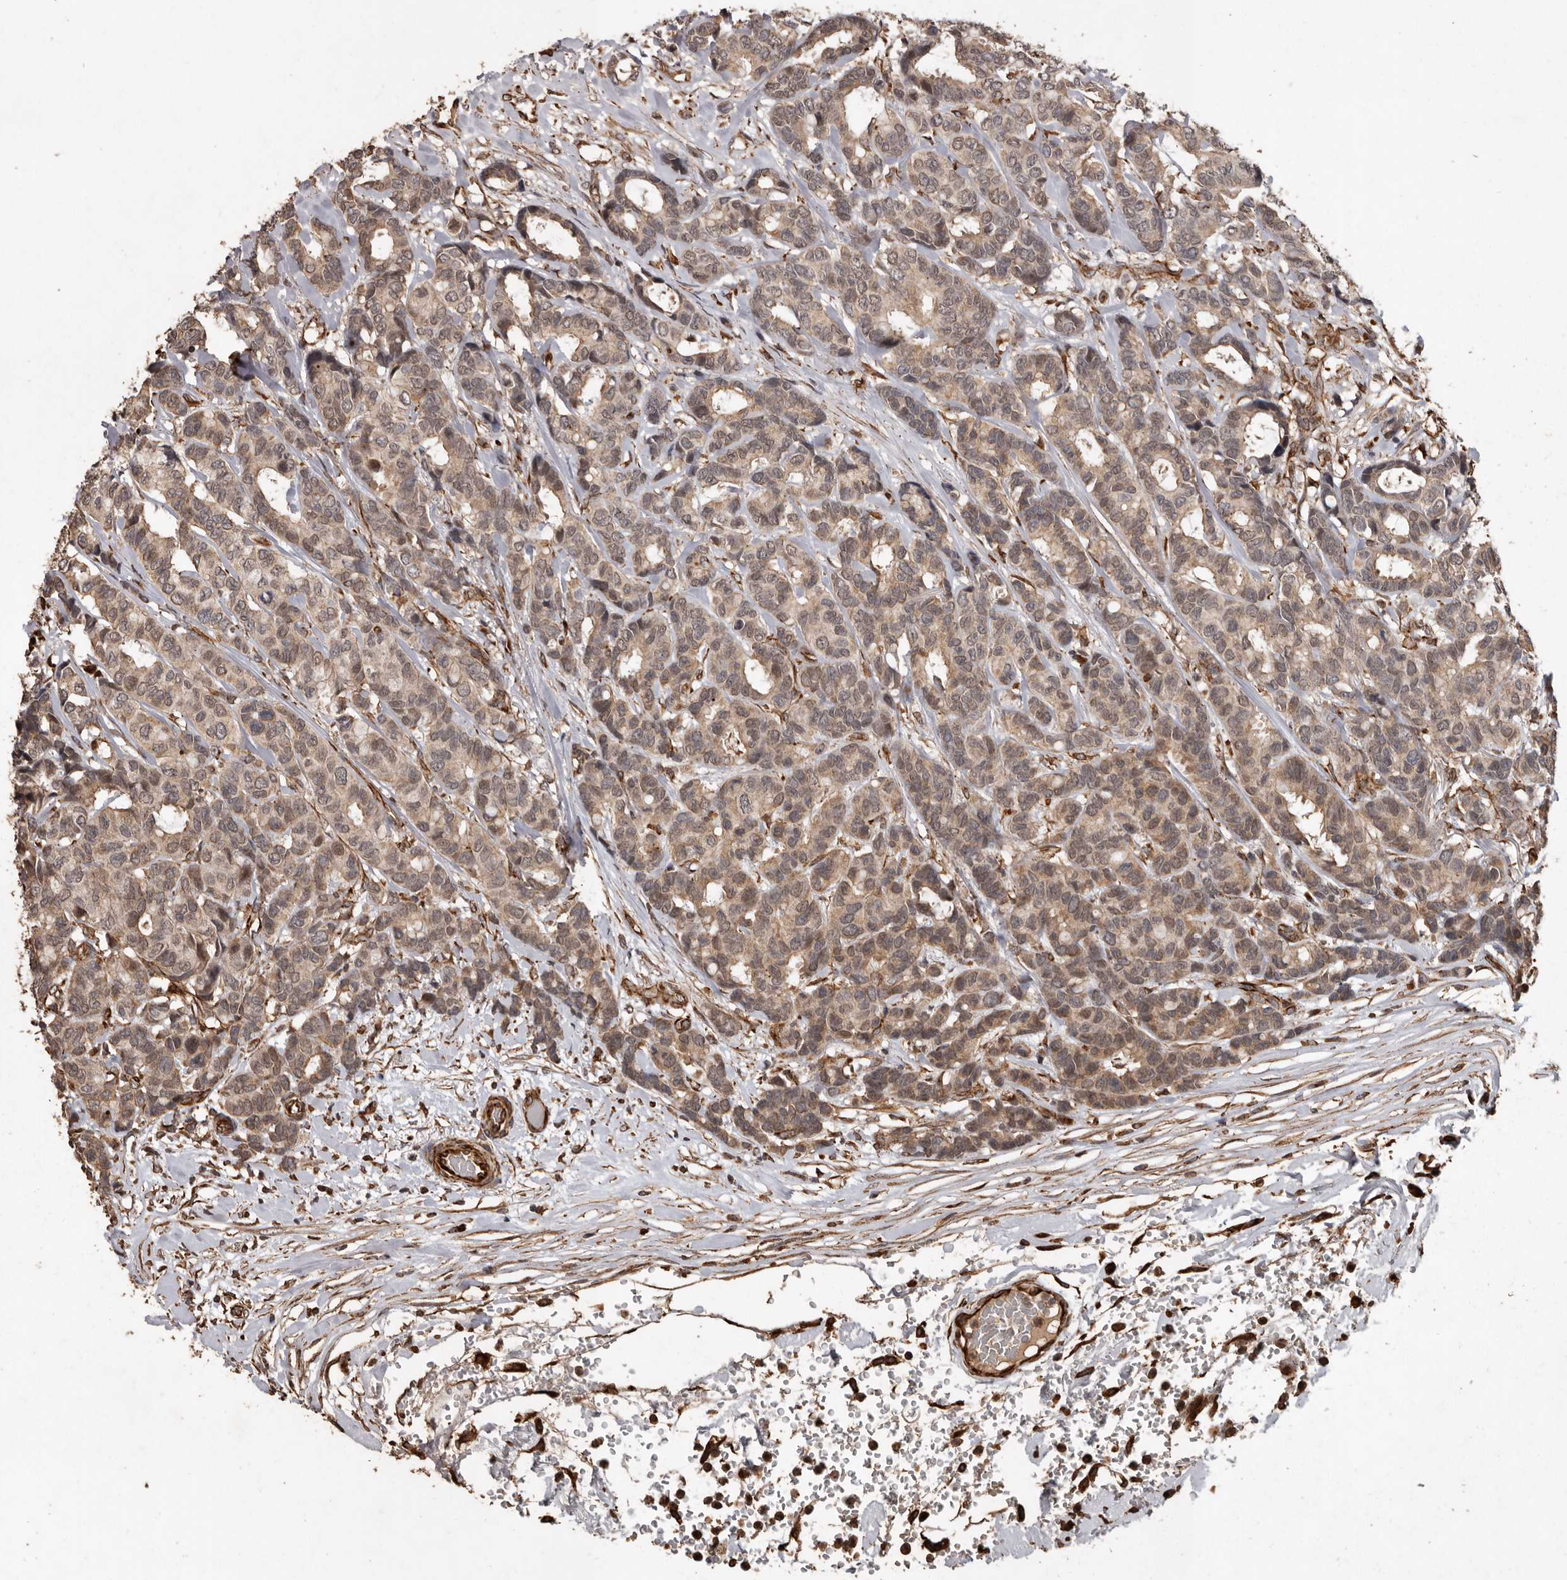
{"staining": {"intensity": "weak", "quantity": ">75%", "location": "cytoplasmic/membranous,nuclear"}, "tissue": "breast cancer", "cell_type": "Tumor cells", "image_type": "cancer", "snomed": [{"axis": "morphology", "description": "Duct carcinoma"}, {"axis": "topography", "description": "Breast"}], "caption": "Breast cancer (intraductal carcinoma) stained for a protein demonstrates weak cytoplasmic/membranous and nuclear positivity in tumor cells. (brown staining indicates protein expression, while blue staining denotes nuclei).", "gene": "BRAT1", "patient": {"sex": "female", "age": 87}}